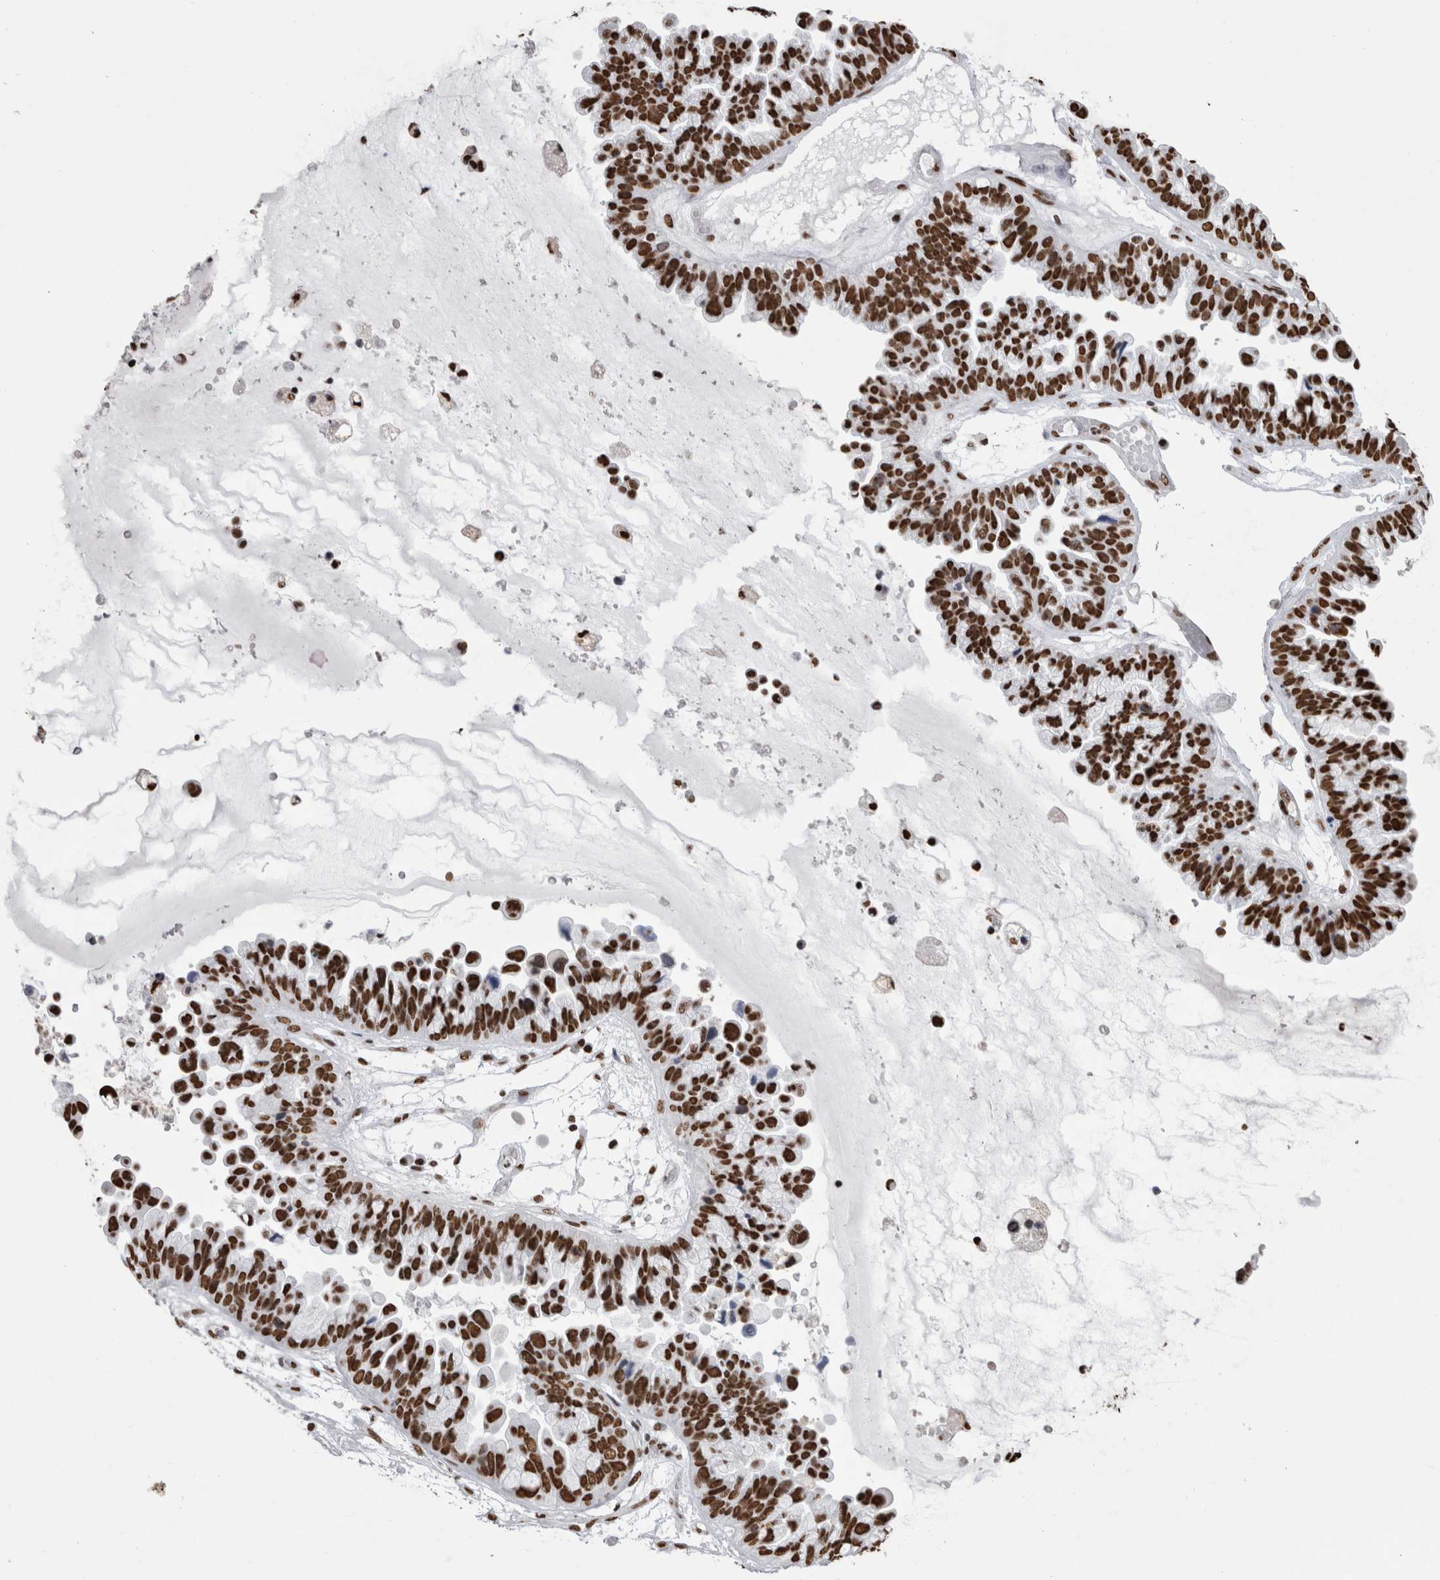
{"staining": {"intensity": "strong", "quantity": ">75%", "location": "nuclear"}, "tissue": "ovarian cancer", "cell_type": "Tumor cells", "image_type": "cancer", "snomed": [{"axis": "morphology", "description": "Cystadenocarcinoma, serous, NOS"}, {"axis": "topography", "description": "Ovary"}], "caption": "High-power microscopy captured an immunohistochemistry micrograph of ovarian cancer, revealing strong nuclear expression in about >75% of tumor cells.", "gene": "HNRNPM", "patient": {"sex": "female", "age": 56}}